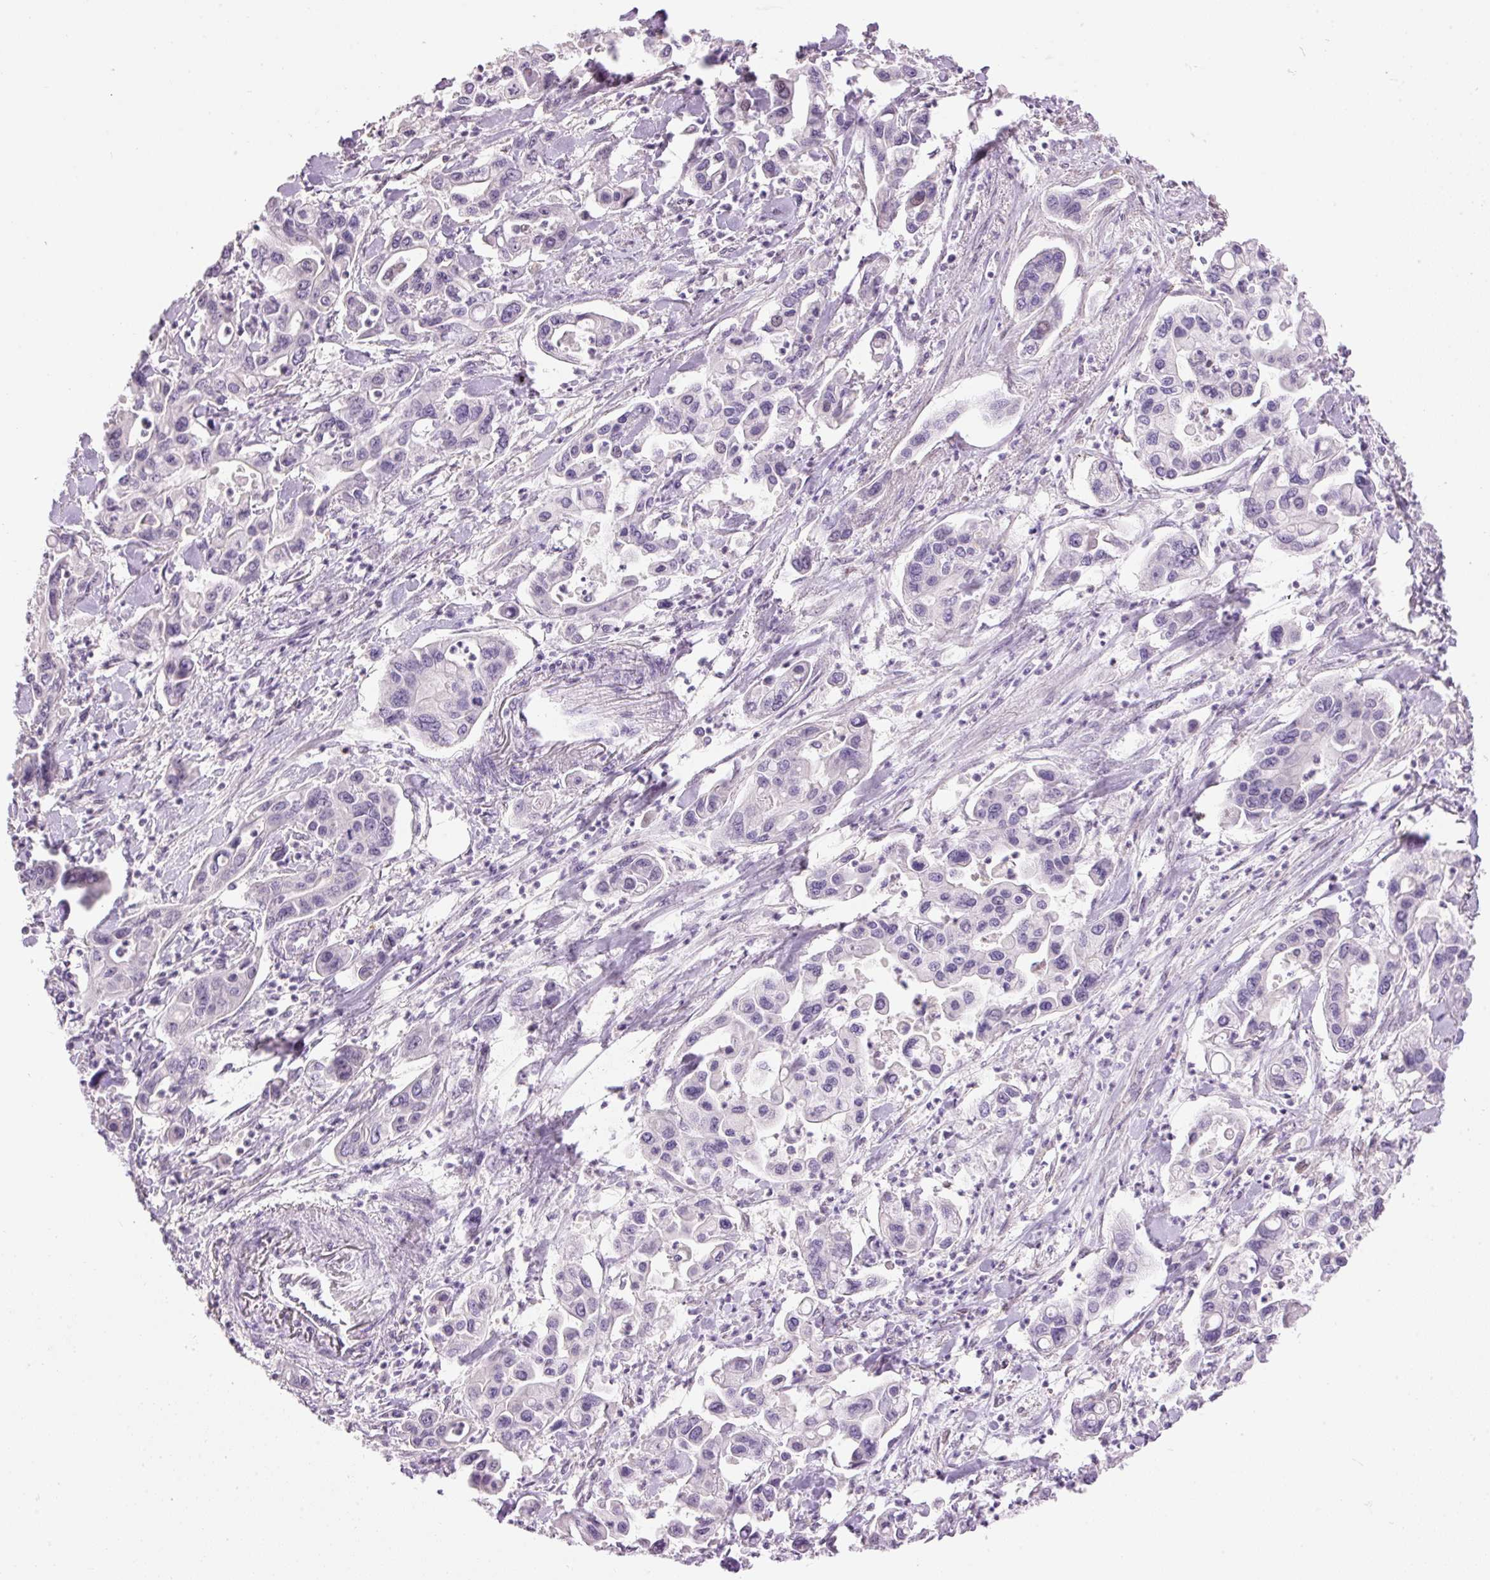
{"staining": {"intensity": "negative", "quantity": "none", "location": "none"}, "tissue": "pancreatic cancer", "cell_type": "Tumor cells", "image_type": "cancer", "snomed": [{"axis": "morphology", "description": "Adenocarcinoma, NOS"}, {"axis": "topography", "description": "Pancreas"}], "caption": "Protein analysis of pancreatic cancer demonstrates no significant expression in tumor cells.", "gene": "DOK6", "patient": {"sex": "male", "age": 62}}